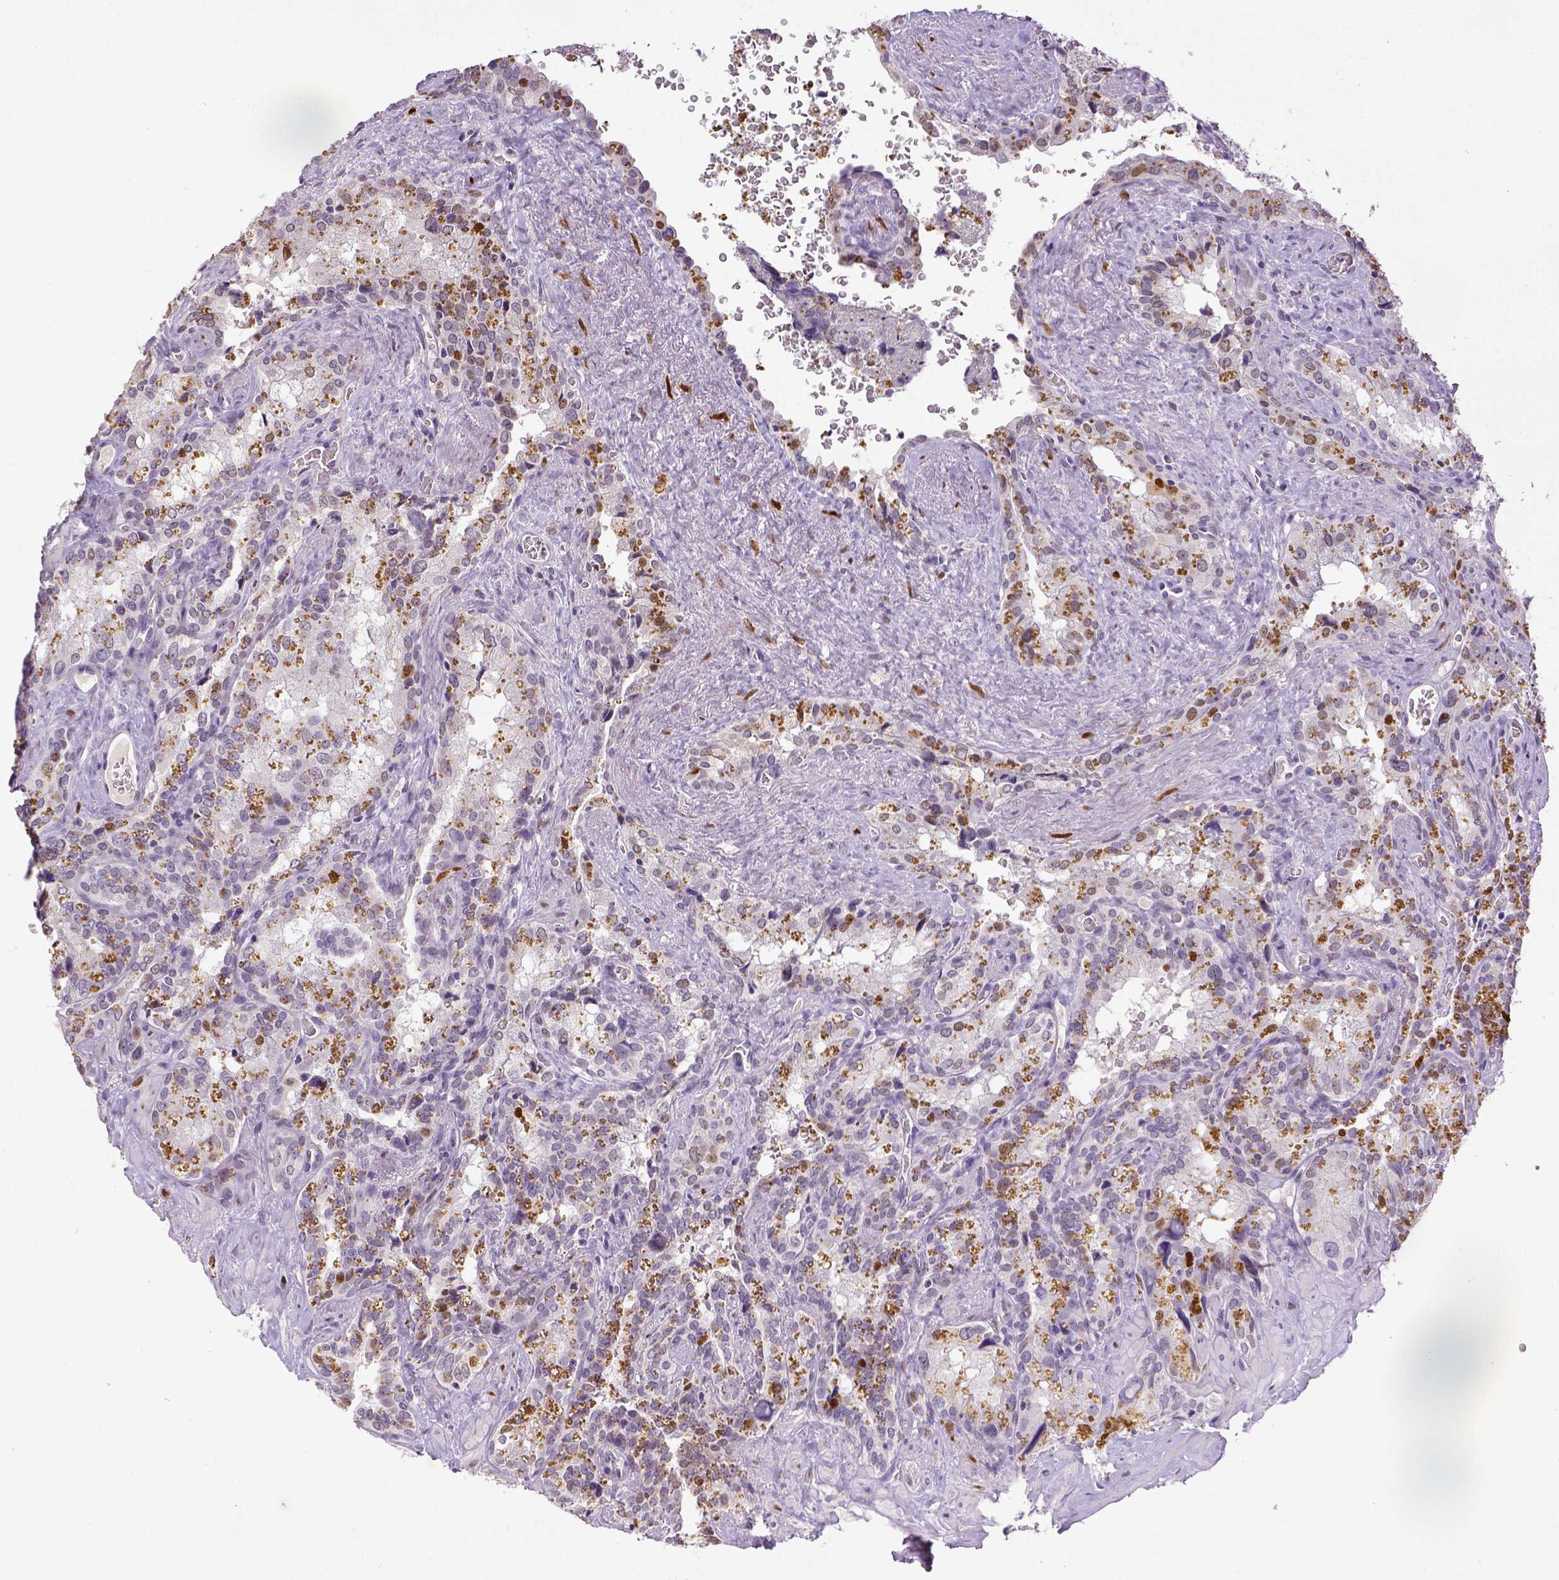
{"staining": {"intensity": "moderate", "quantity": "<25%", "location": "nuclear"}, "tissue": "seminal vesicle", "cell_type": "Glandular cells", "image_type": "normal", "snomed": [{"axis": "morphology", "description": "Normal tissue, NOS"}, {"axis": "topography", "description": "Prostate"}, {"axis": "topography", "description": "Seminal veicle"}], "caption": "Moderate nuclear positivity for a protein is present in about <25% of glandular cells of benign seminal vesicle using immunohistochemistry.", "gene": "CDKN1A", "patient": {"sex": "male", "age": 71}}